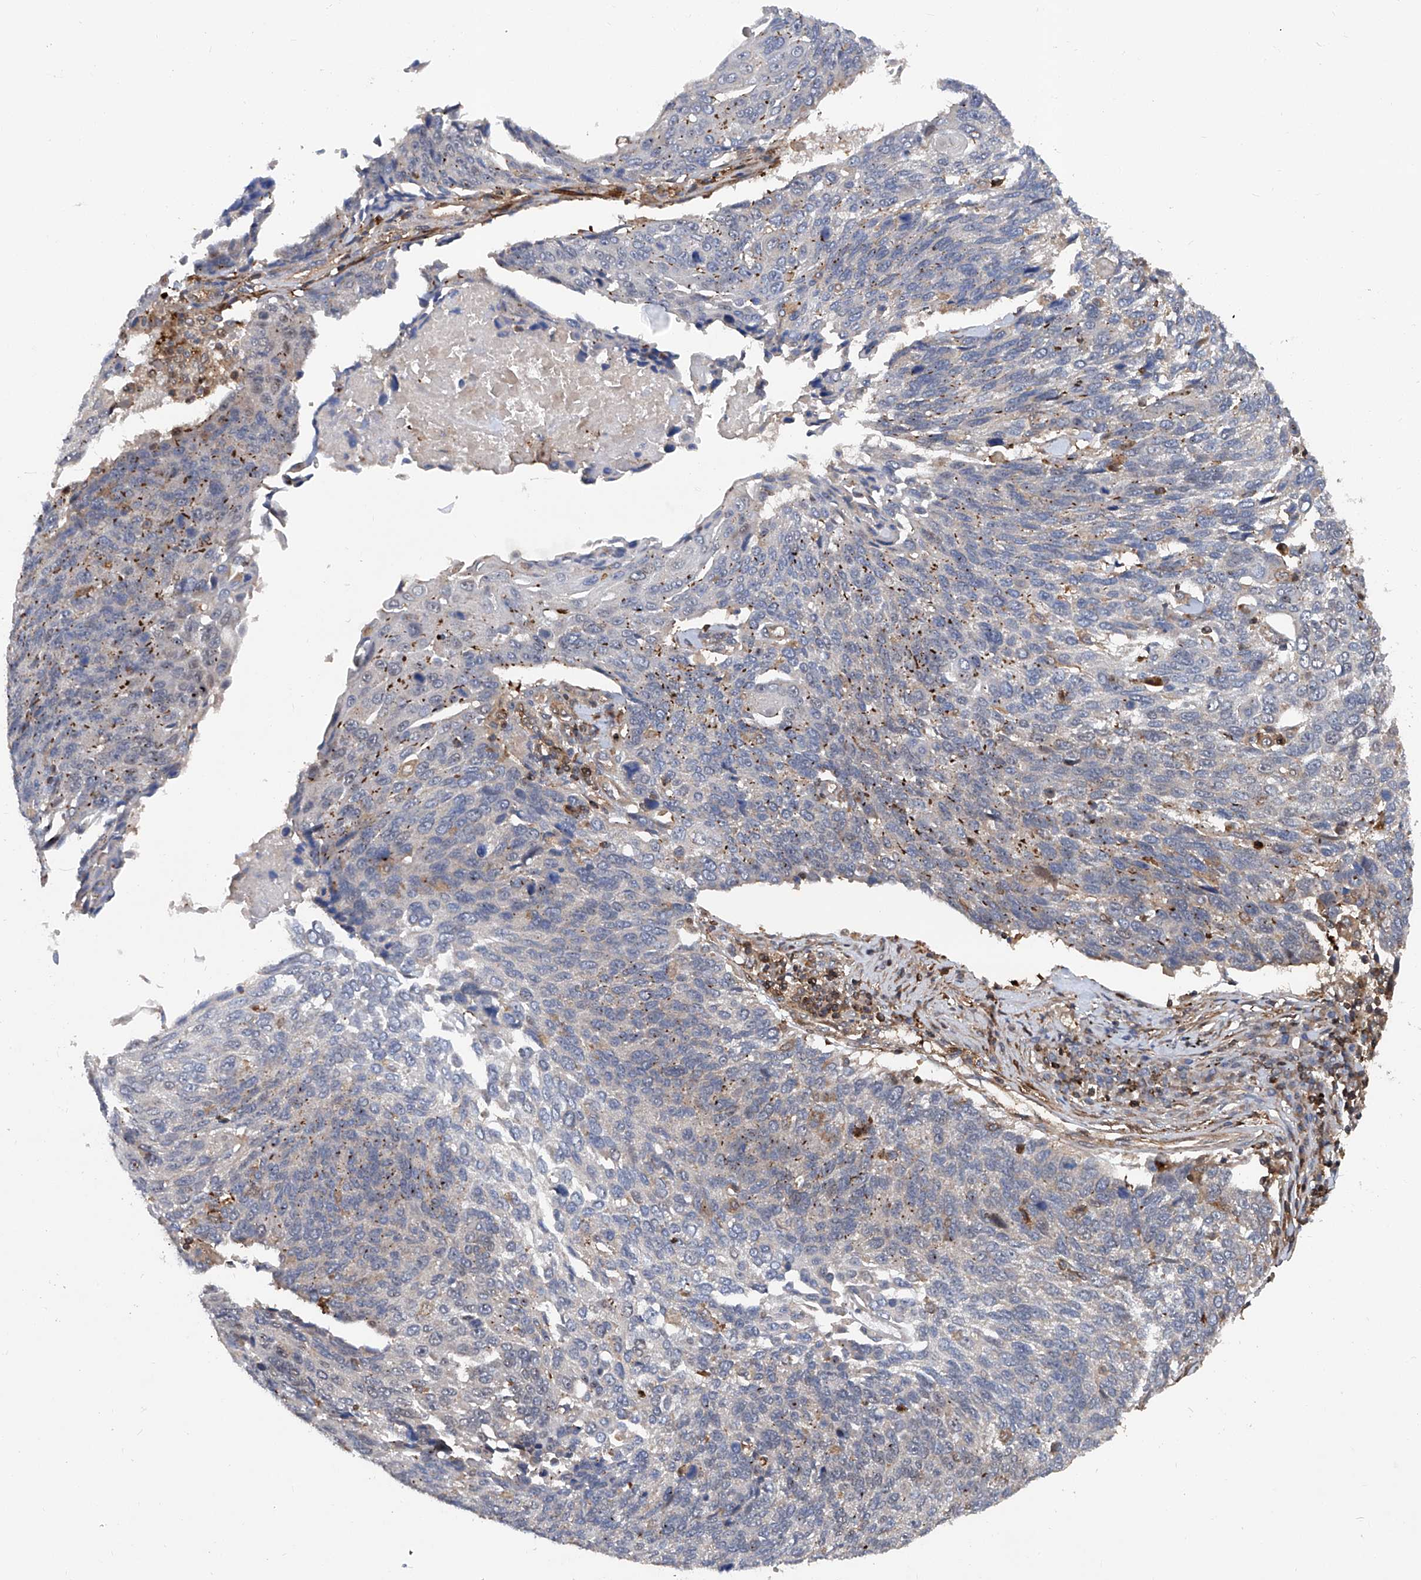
{"staining": {"intensity": "negative", "quantity": "none", "location": "none"}, "tissue": "lung cancer", "cell_type": "Tumor cells", "image_type": "cancer", "snomed": [{"axis": "morphology", "description": "Squamous cell carcinoma, NOS"}, {"axis": "topography", "description": "Lung"}], "caption": "Tumor cells are negative for brown protein staining in lung squamous cell carcinoma. (DAB immunohistochemistry (IHC), high magnification).", "gene": "NT5C3A", "patient": {"sex": "male", "age": 66}}